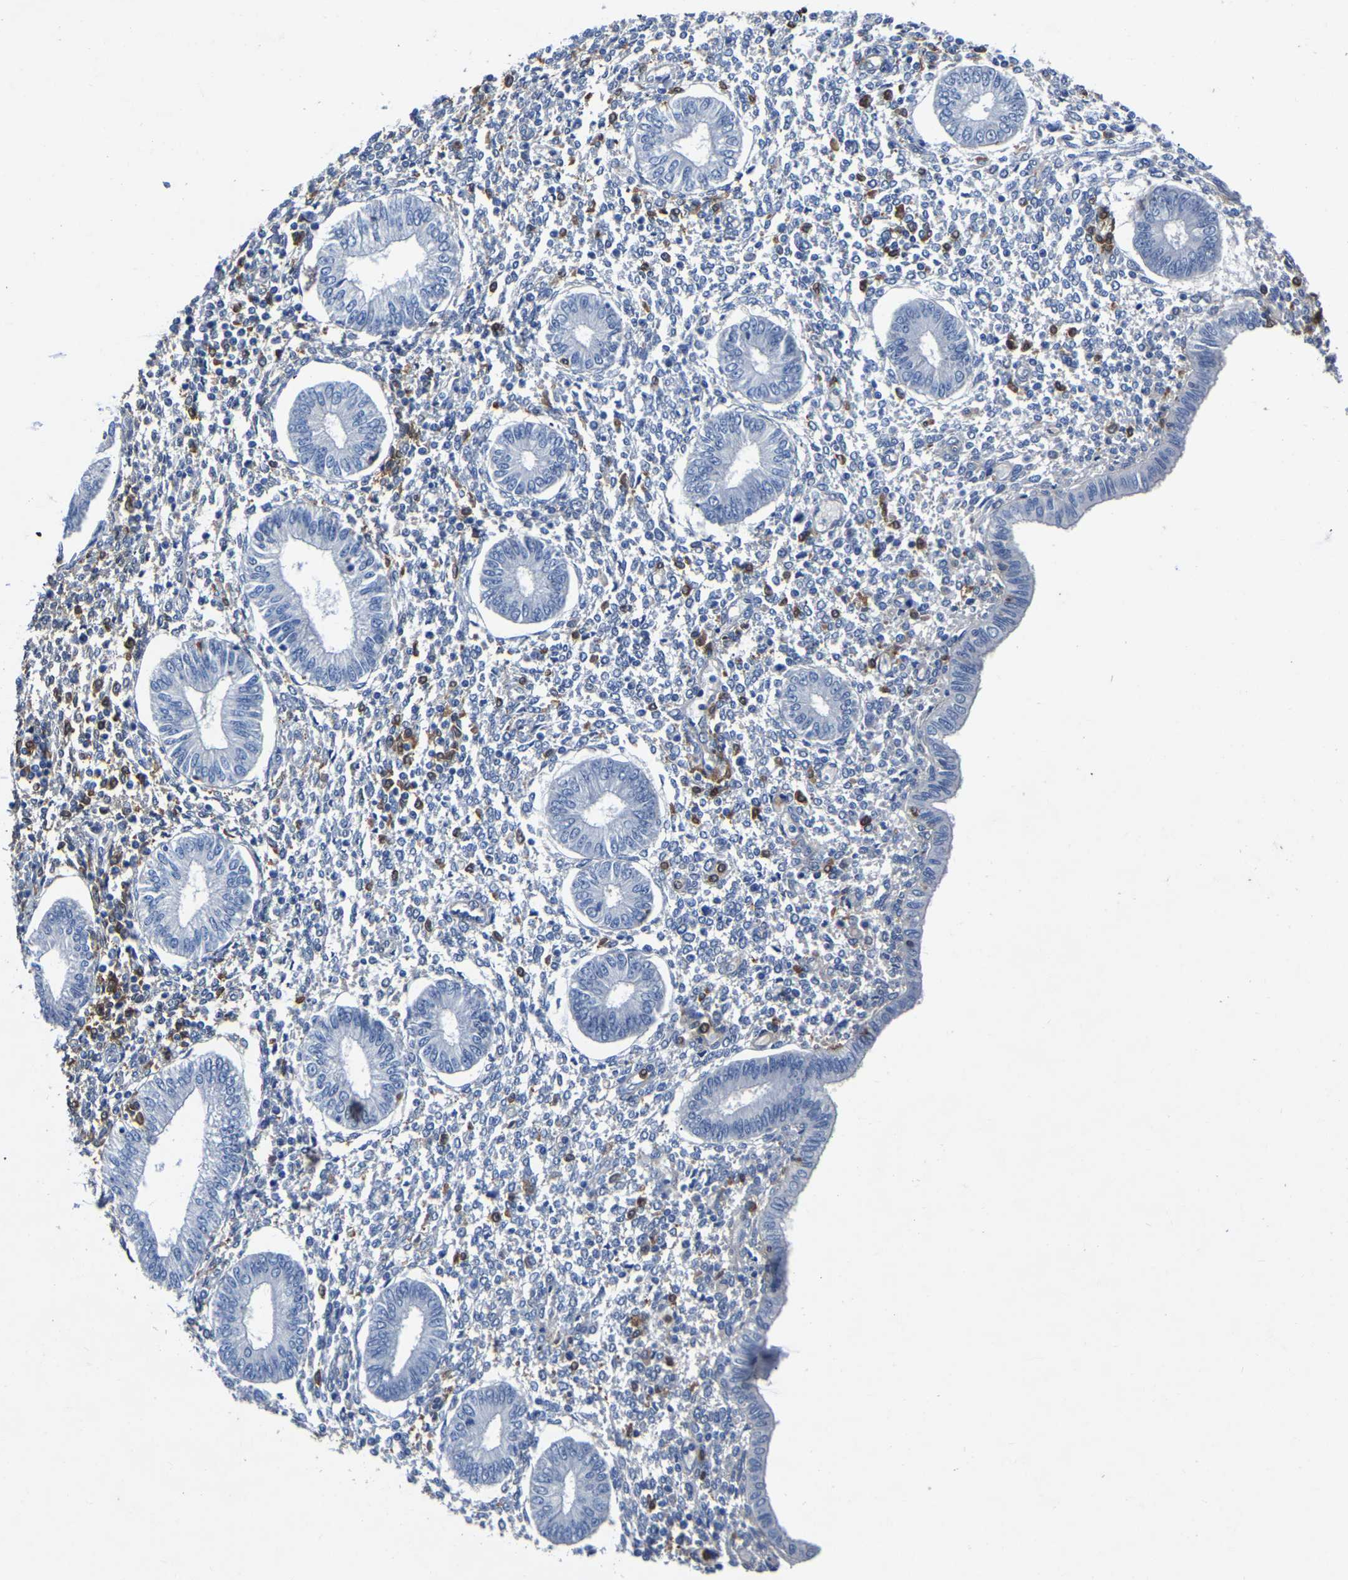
{"staining": {"intensity": "moderate", "quantity": "<25%", "location": "cytoplasmic/membranous"}, "tissue": "endometrium", "cell_type": "Cells in endometrial stroma", "image_type": "normal", "snomed": [{"axis": "morphology", "description": "Normal tissue, NOS"}, {"axis": "topography", "description": "Endometrium"}], "caption": "Normal endometrium demonstrates moderate cytoplasmic/membranous expression in about <25% of cells in endometrial stroma, visualized by immunohistochemistry.", "gene": "ATG2B", "patient": {"sex": "female", "age": 50}}